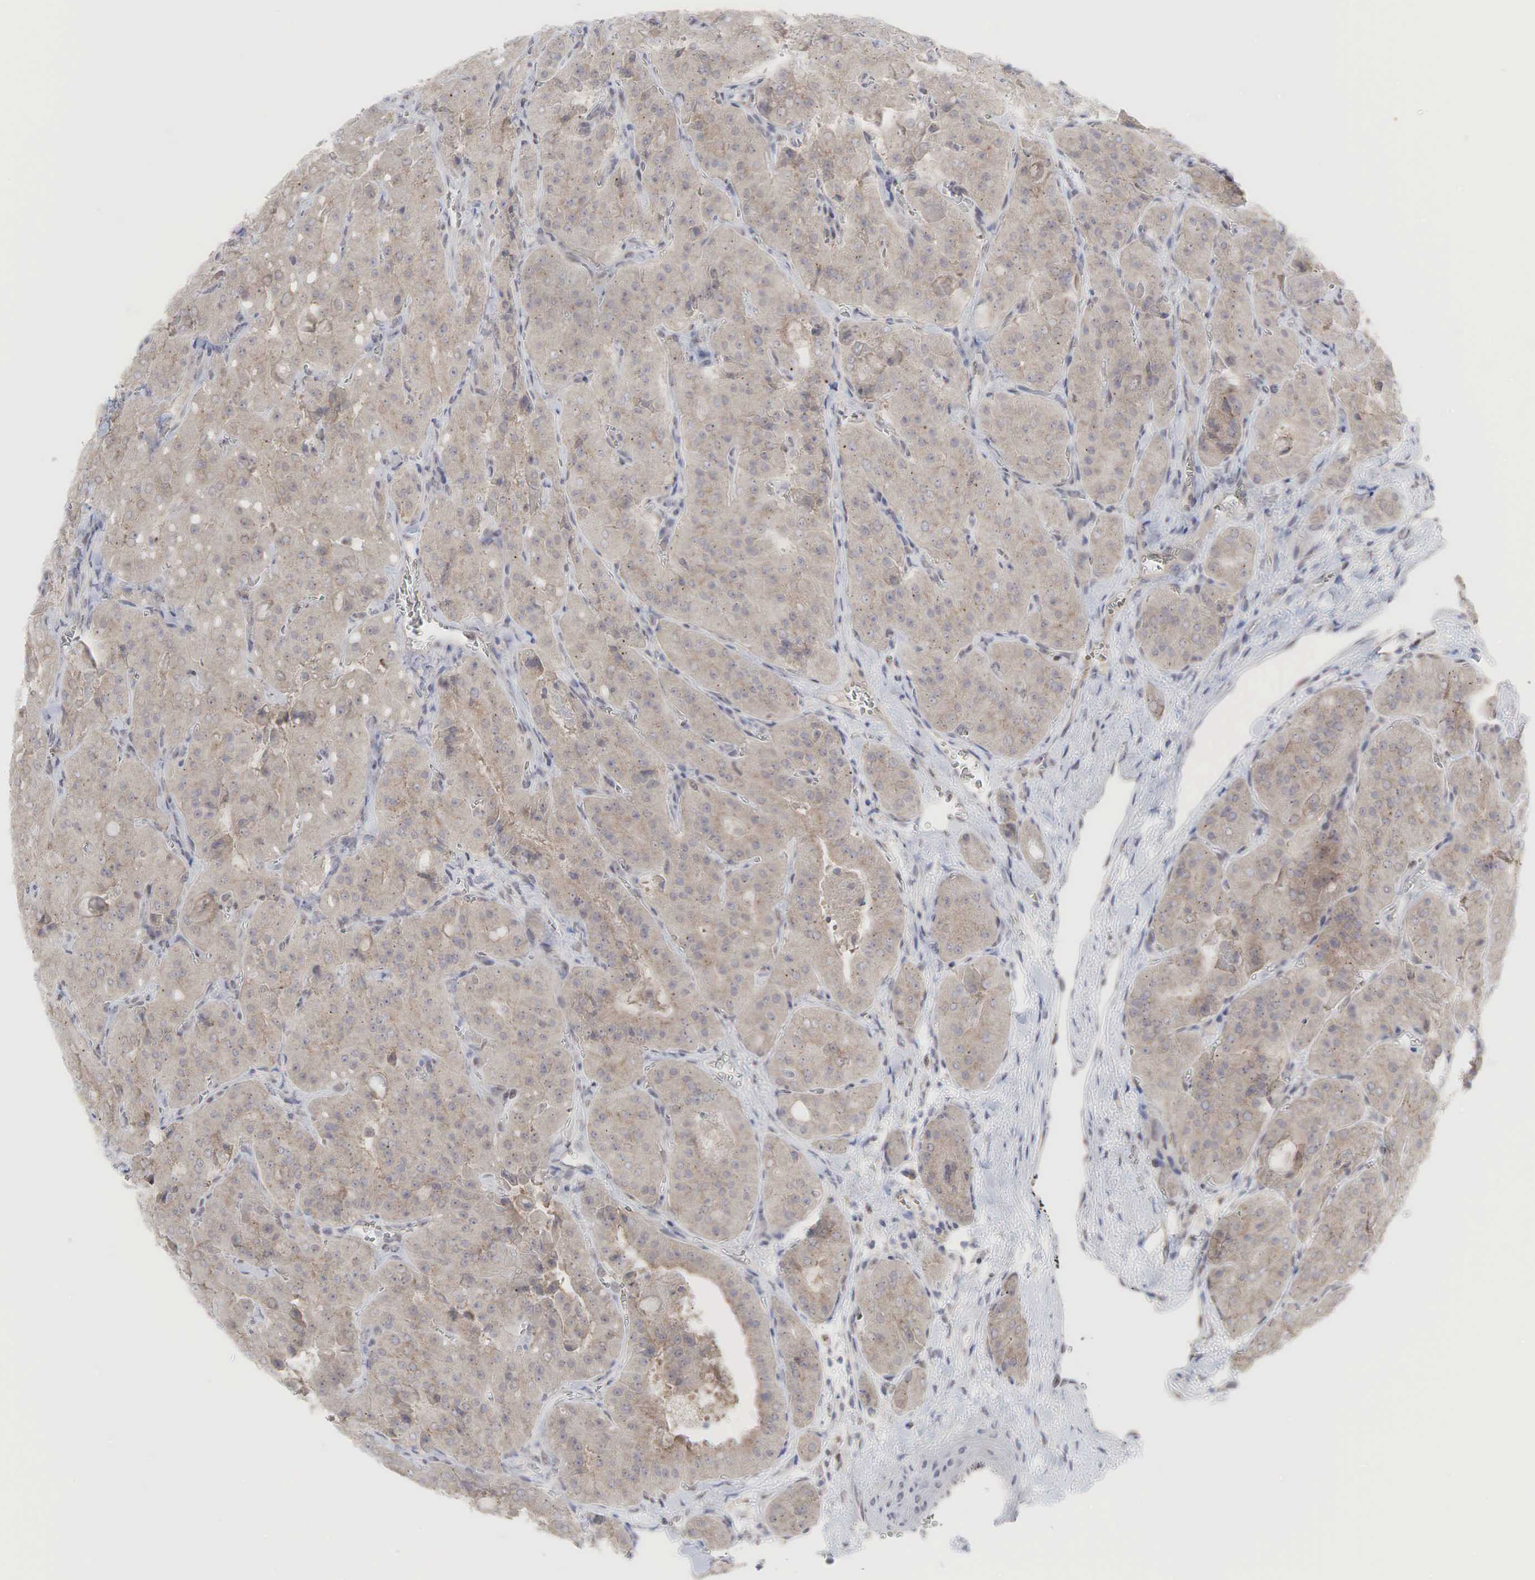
{"staining": {"intensity": "weak", "quantity": ">75%", "location": "cytoplasmic/membranous"}, "tissue": "thyroid cancer", "cell_type": "Tumor cells", "image_type": "cancer", "snomed": [{"axis": "morphology", "description": "Carcinoma, NOS"}, {"axis": "topography", "description": "Thyroid gland"}], "caption": "Protein expression analysis of thyroid cancer (carcinoma) shows weak cytoplasmic/membranous expression in approximately >75% of tumor cells.", "gene": "PABPC5", "patient": {"sex": "male", "age": 76}}